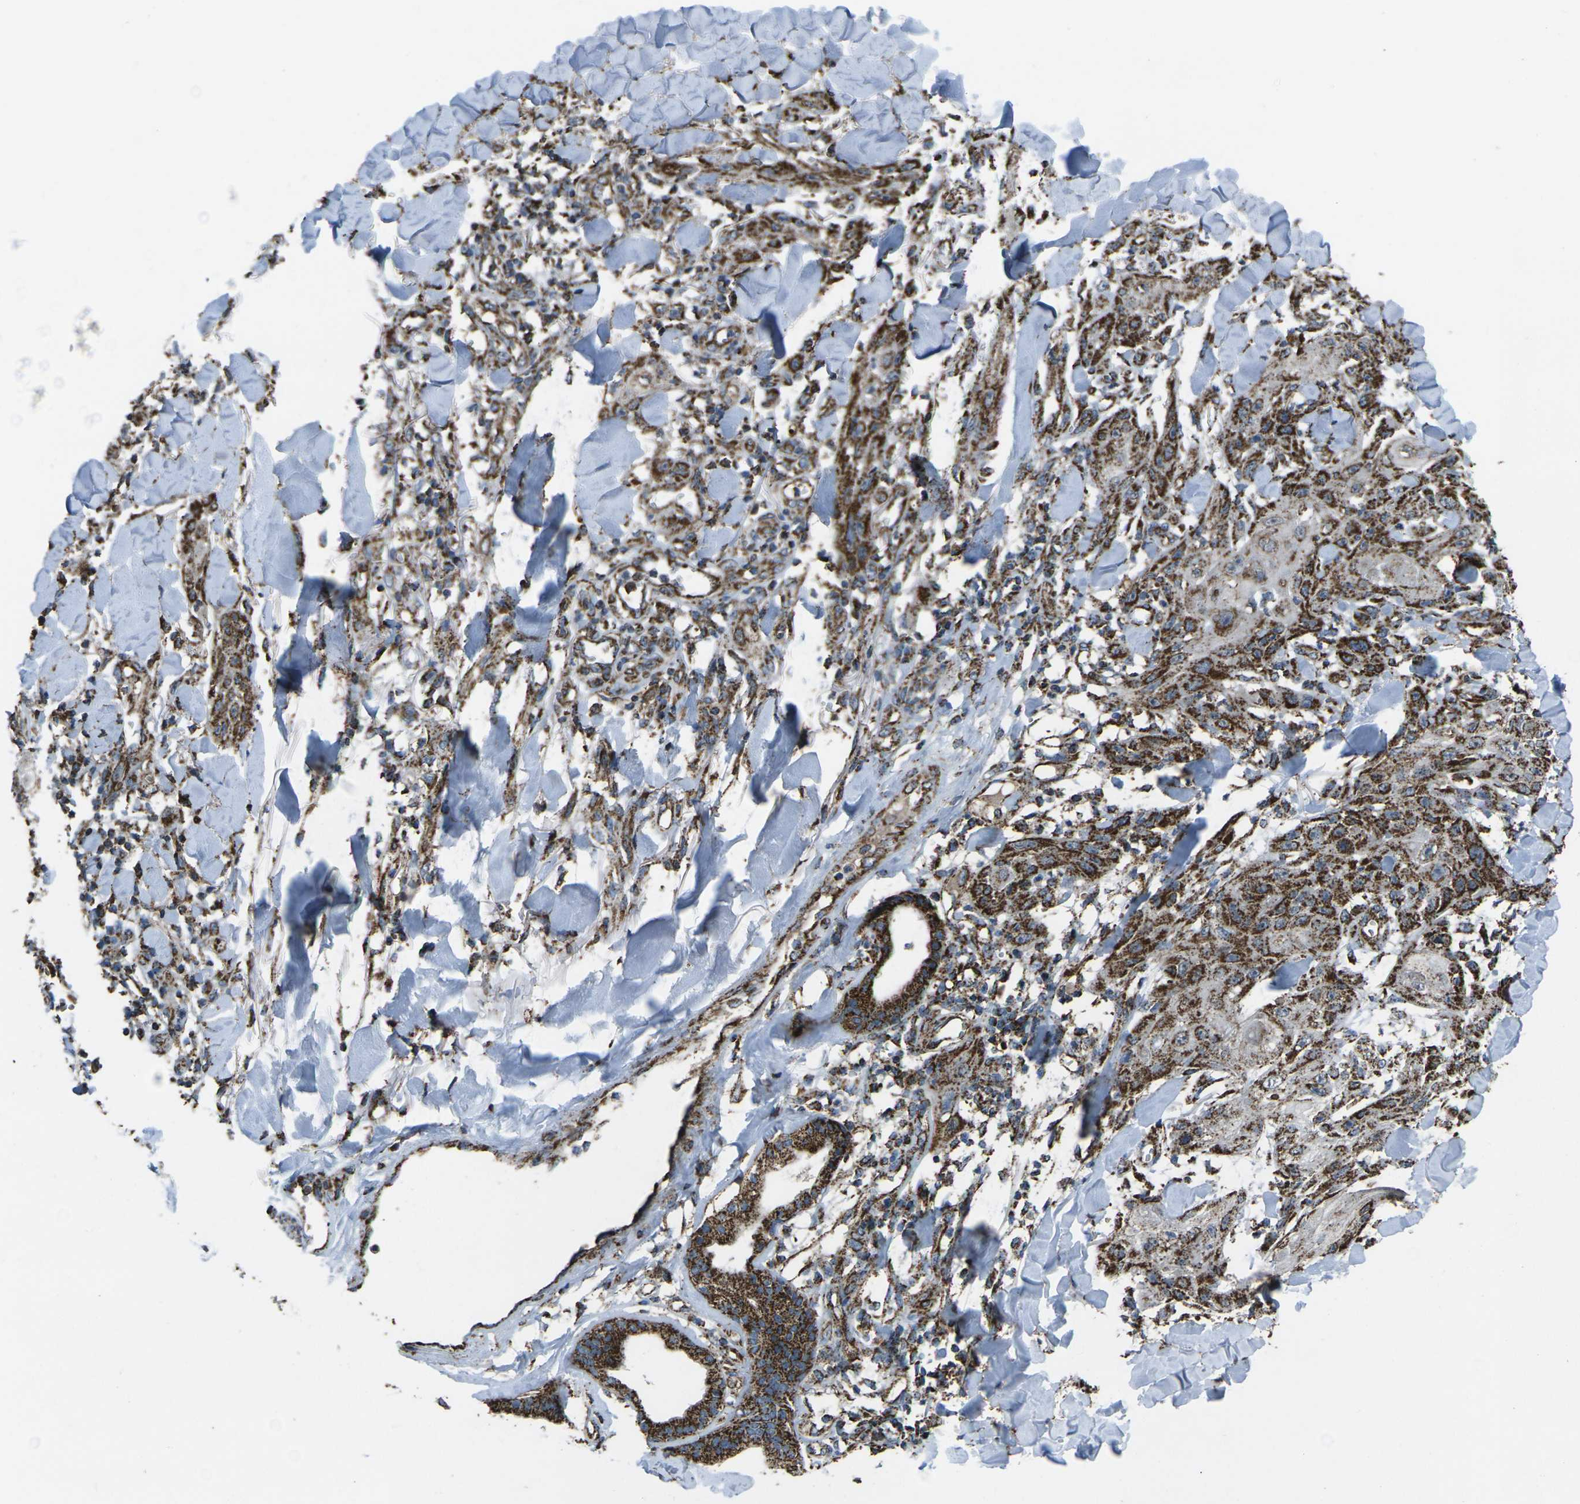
{"staining": {"intensity": "strong", "quantity": "25%-75%", "location": "cytoplasmic/membranous"}, "tissue": "skin cancer", "cell_type": "Tumor cells", "image_type": "cancer", "snomed": [{"axis": "morphology", "description": "Squamous cell carcinoma, NOS"}, {"axis": "topography", "description": "Skin"}], "caption": "This micrograph shows immunohistochemistry staining of human skin cancer (squamous cell carcinoma), with high strong cytoplasmic/membranous positivity in about 25%-75% of tumor cells.", "gene": "KLHL5", "patient": {"sex": "male", "age": 74}}